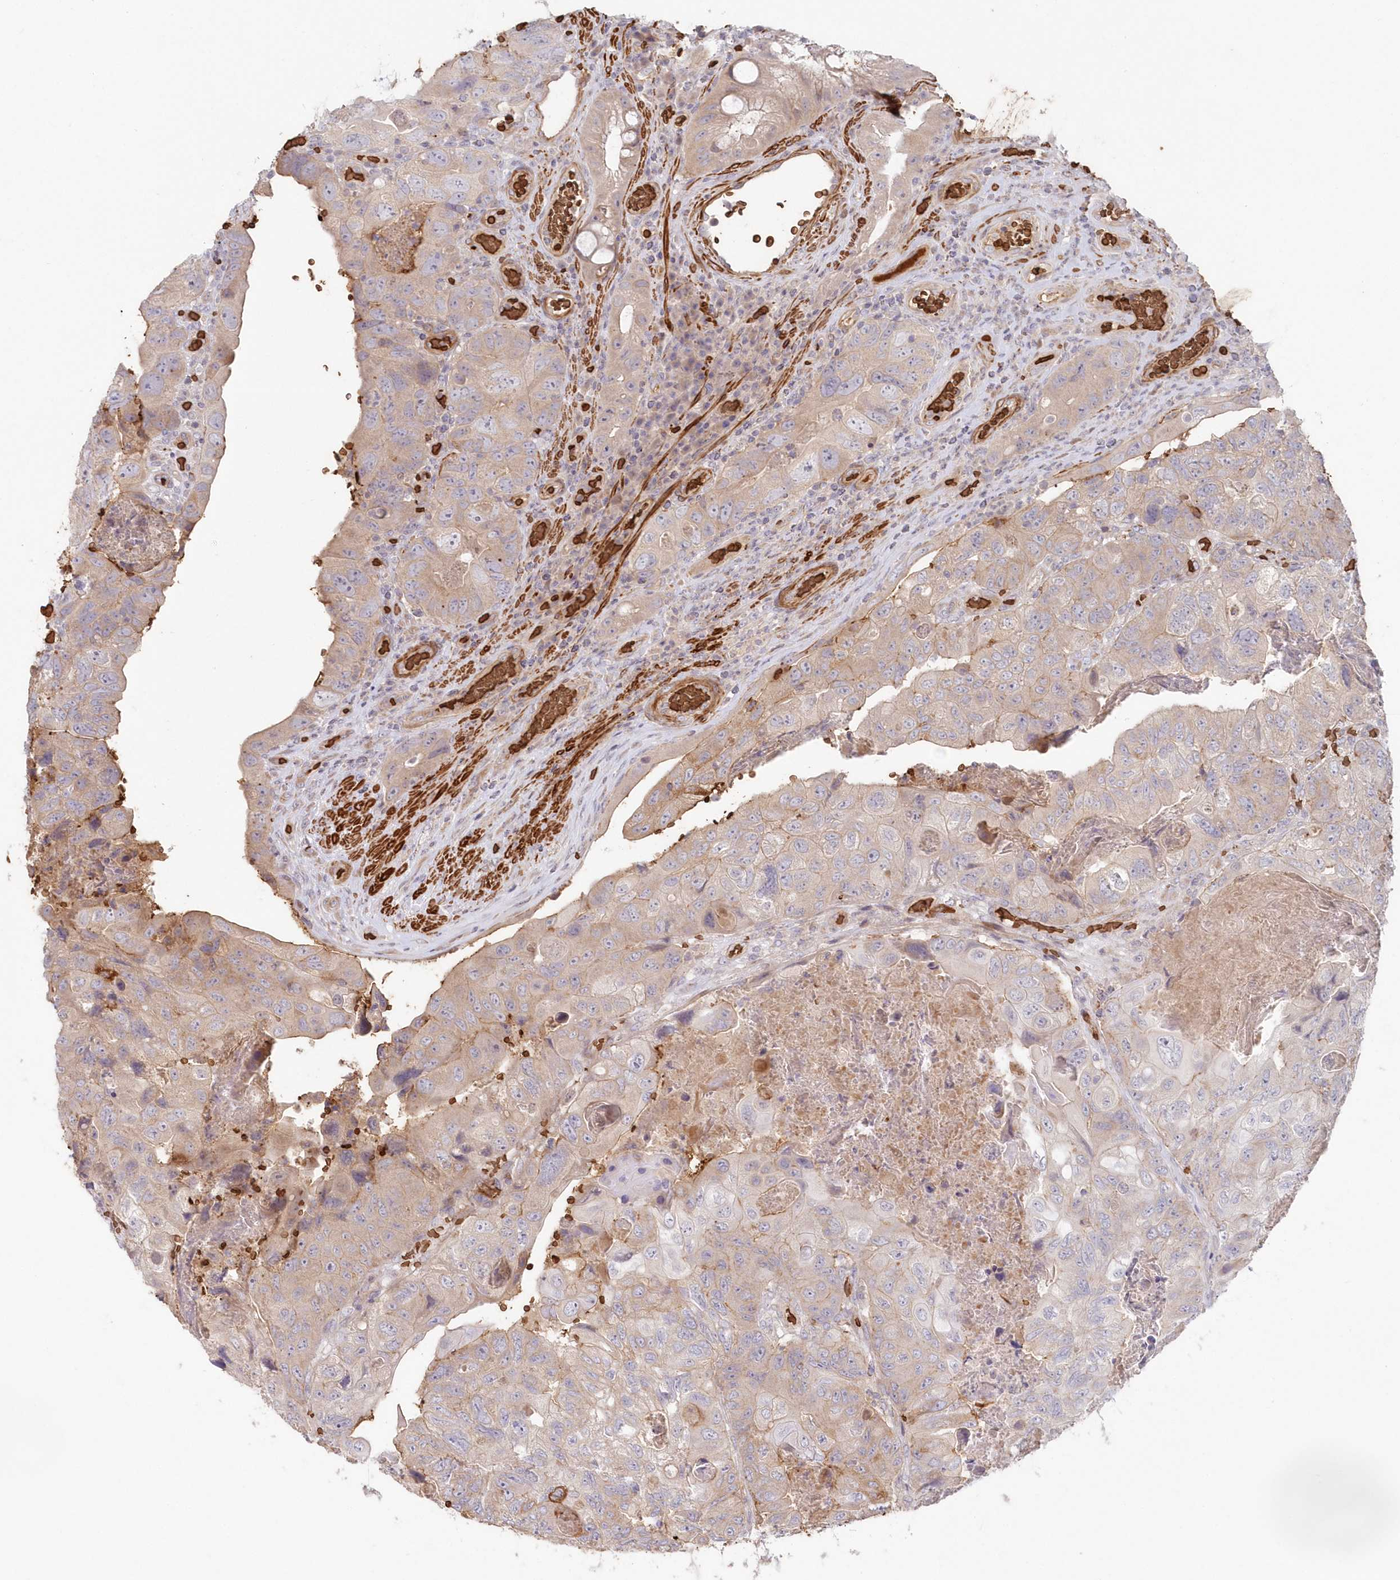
{"staining": {"intensity": "weak", "quantity": "<25%", "location": "cytoplasmic/membranous"}, "tissue": "colorectal cancer", "cell_type": "Tumor cells", "image_type": "cancer", "snomed": [{"axis": "morphology", "description": "Adenocarcinoma, NOS"}, {"axis": "topography", "description": "Rectum"}], "caption": "DAB immunohistochemical staining of human colorectal cancer reveals no significant expression in tumor cells. (Stains: DAB immunohistochemistry with hematoxylin counter stain, Microscopy: brightfield microscopy at high magnification).", "gene": "SERINC1", "patient": {"sex": "male", "age": 63}}